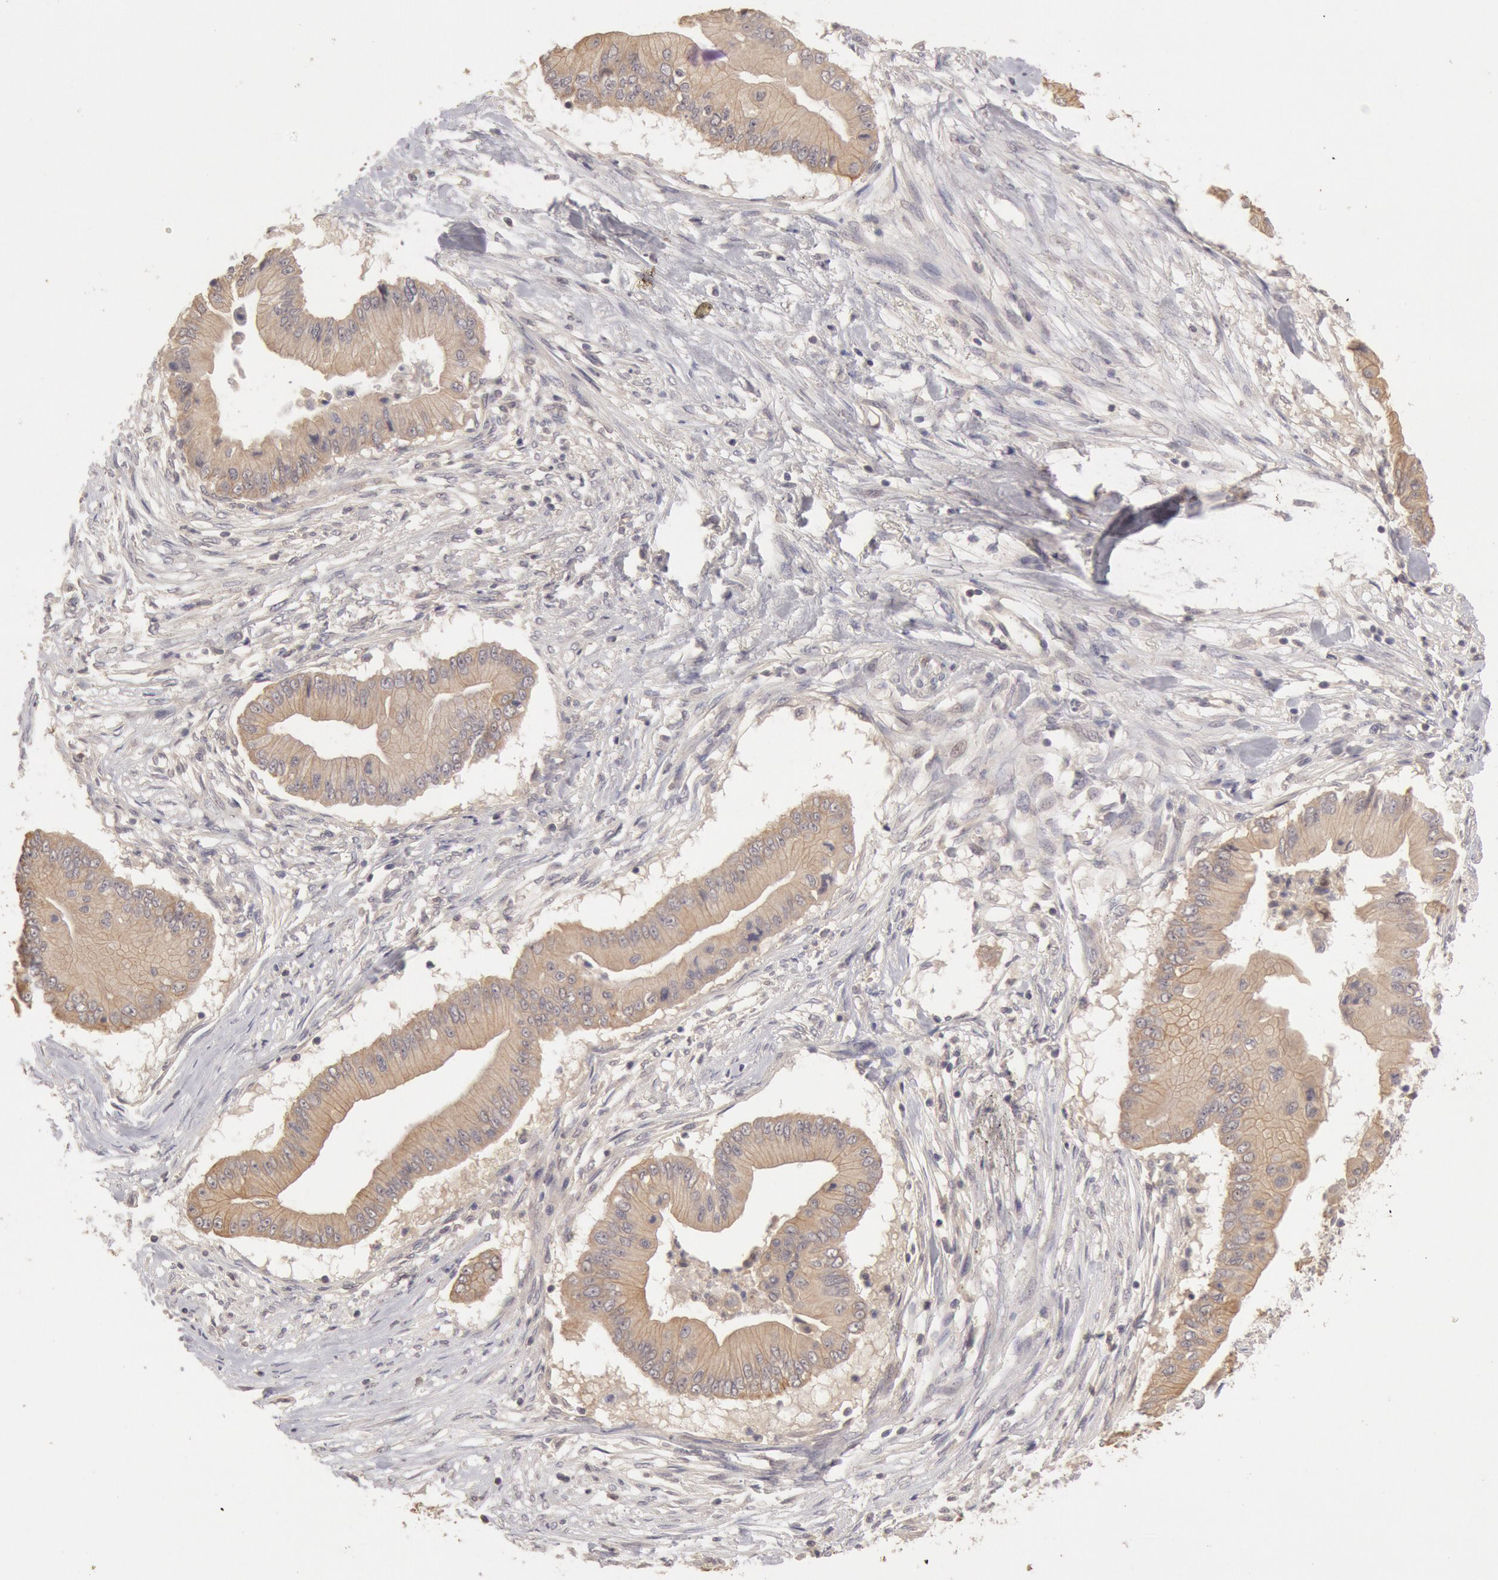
{"staining": {"intensity": "weak", "quantity": ">75%", "location": "cytoplasmic/membranous"}, "tissue": "pancreatic cancer", "cell_type": "Tumor cells", "image_type": "cancer", "snomed": [{"axis": "morphology", "description": "Adenocarcinoma, NOS"}, {"axis": "topography", "description": "Pancreas"}], "caption": "Immunohistochemistry (DAB) staining of pancreatic cancer demonstrates weak cytoplasmic/membranous protein expression in approximately >75% of tumor cells.", "gene": "ZFP36L1", "patient": {"sex": "male", "age": 62}}